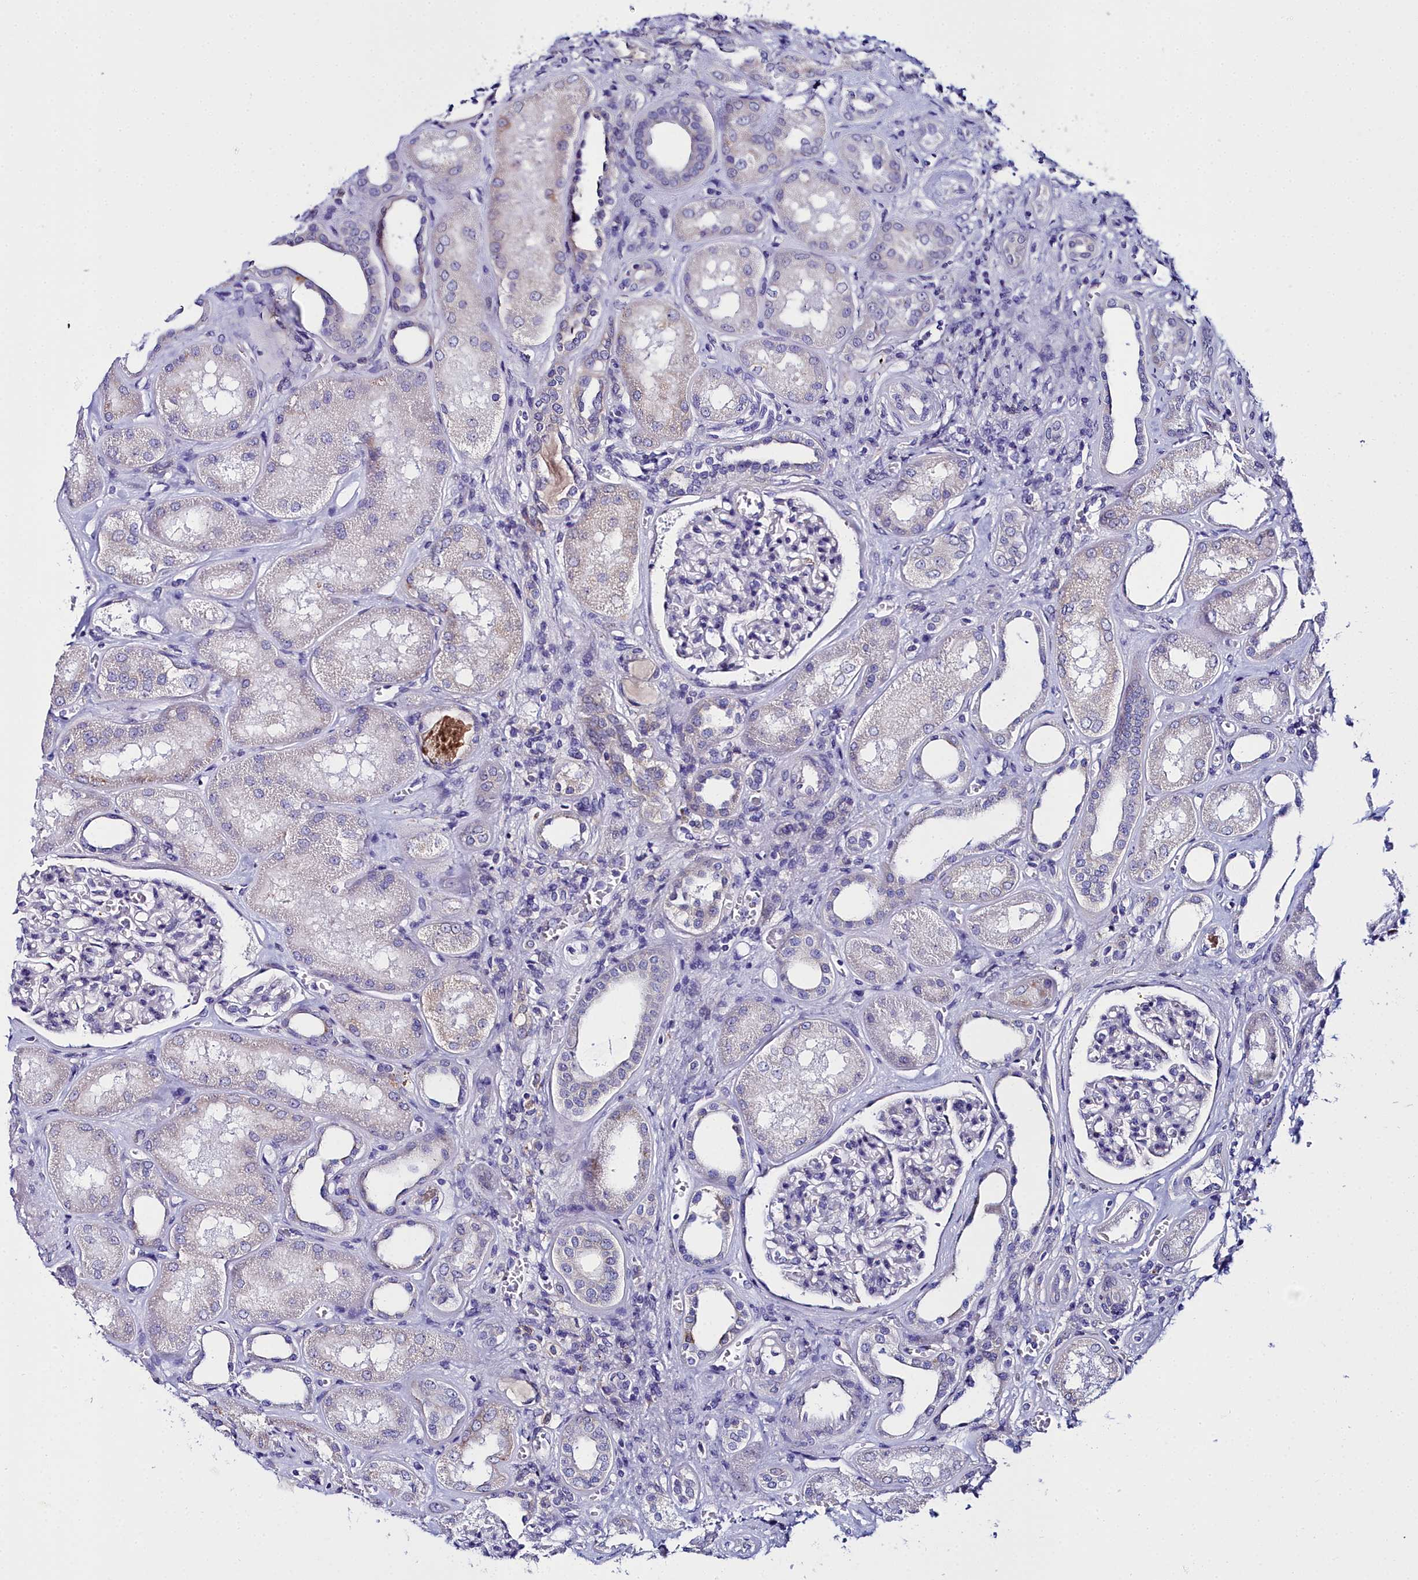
{"staining": {"intensity": "negative", "quantity": "none", "location": "none"}, "tissue": "kidney", "cell_type": "Cells in glomeruli", "image_type": "normal", "snomed": [{"axis": "morphology", "description": "Normal tissue, NOS"}, {"axis": "morphology", "description": "Adenocarcinoma, NOS"}, {"axis": "topography", "description": "Kidney"}], "caption": "The photomicrograph reveals no significant positivity in cells in glomeruli of kidney.", "gene": "ELAPOR2", "patient": {"sex": "female", "age": 68}}